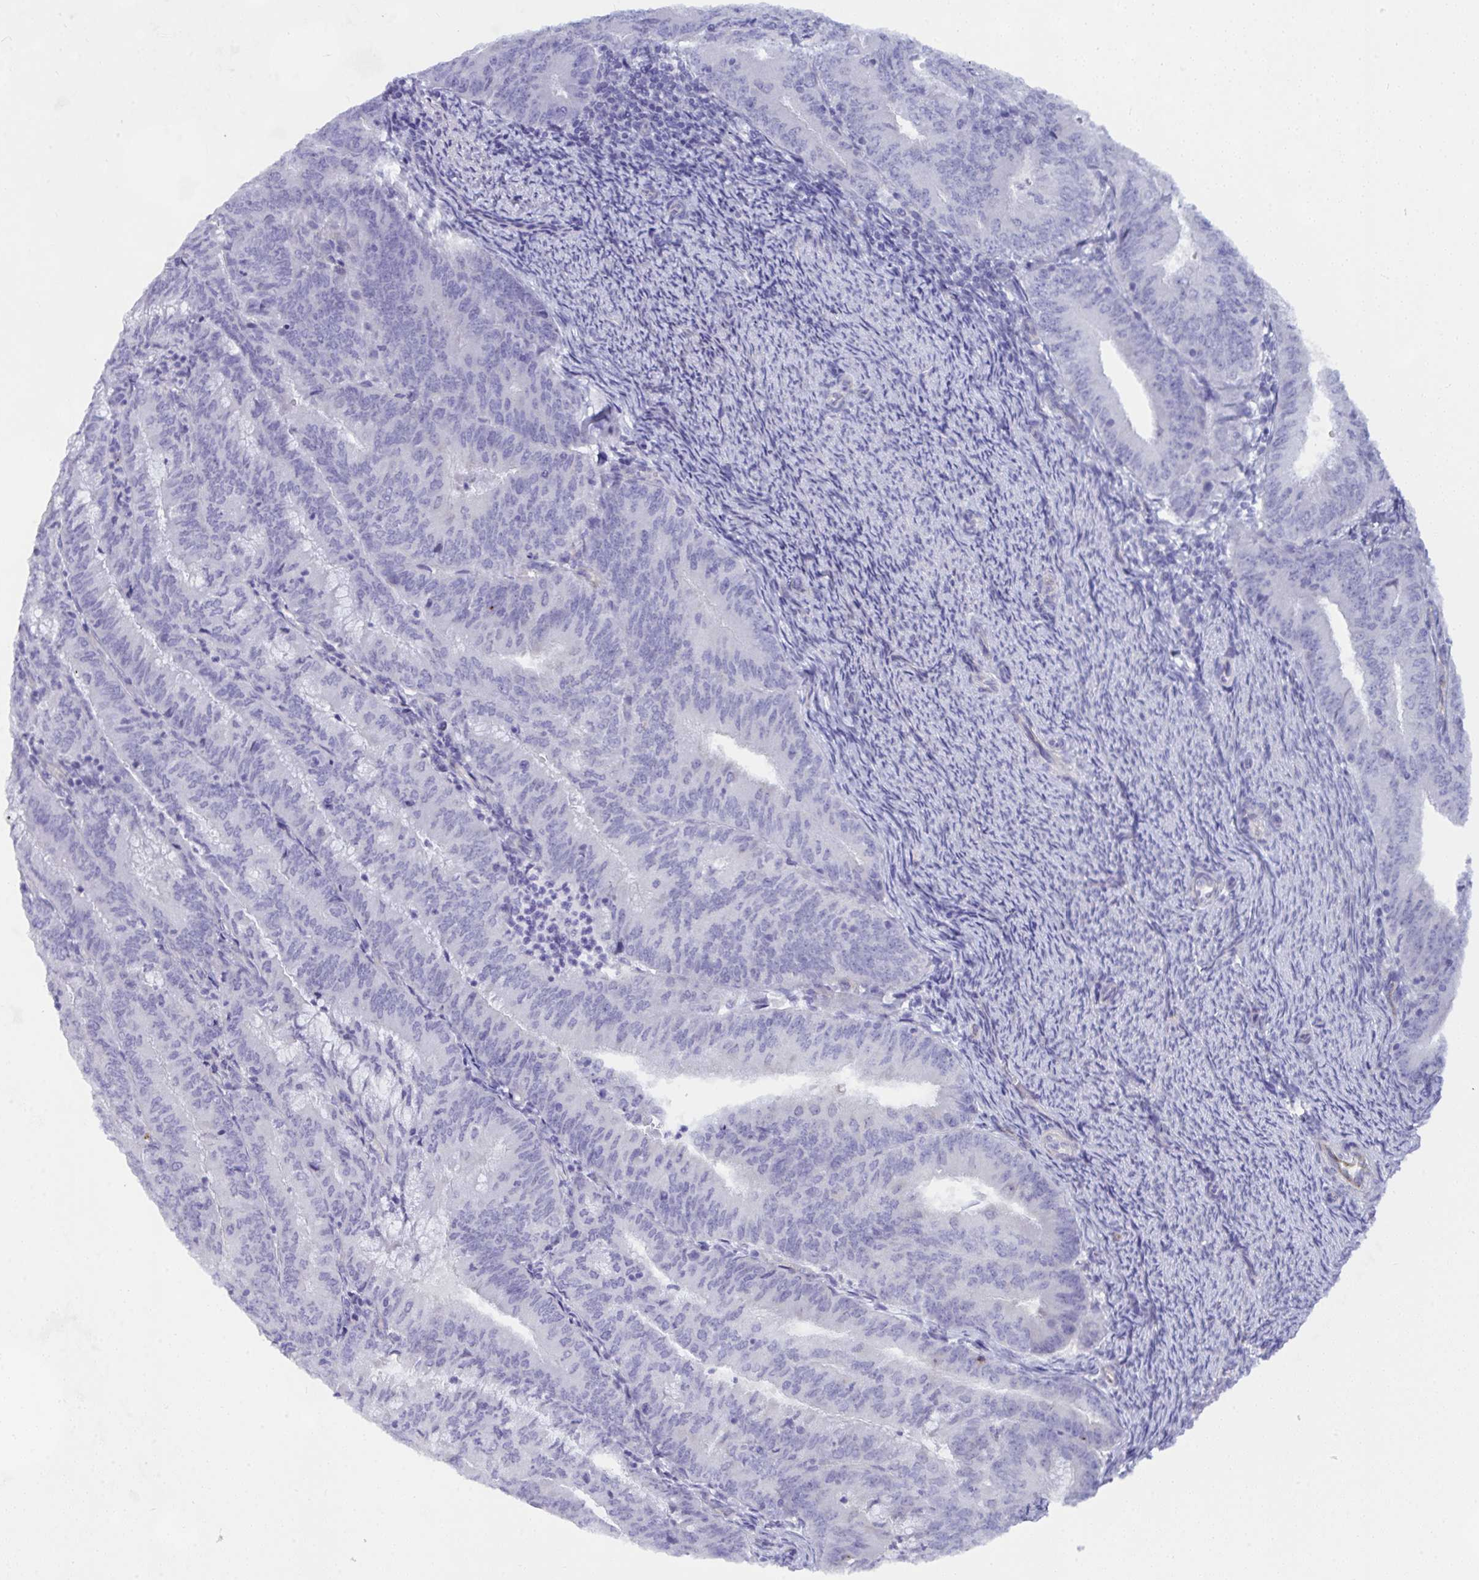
{"staining": {"intensity": "negative", "quantity": "none", "location": "none"}, "tissue": "ovarian cancer", "cell_type": "Tumor cells", "image_type": "cancer", "snomed": [{"axis": "morphology", "description": "Cystadenocarcinoma, serous, NOS"}, {"axis": "topography", "description": "Ovary"}], "caption": "DAB immunohistochemical staining of ovarian cancer reveals no significant staining in tumor cells.", "gene": "NFXL1", "patient": {"sex": "female", "age": 59}}